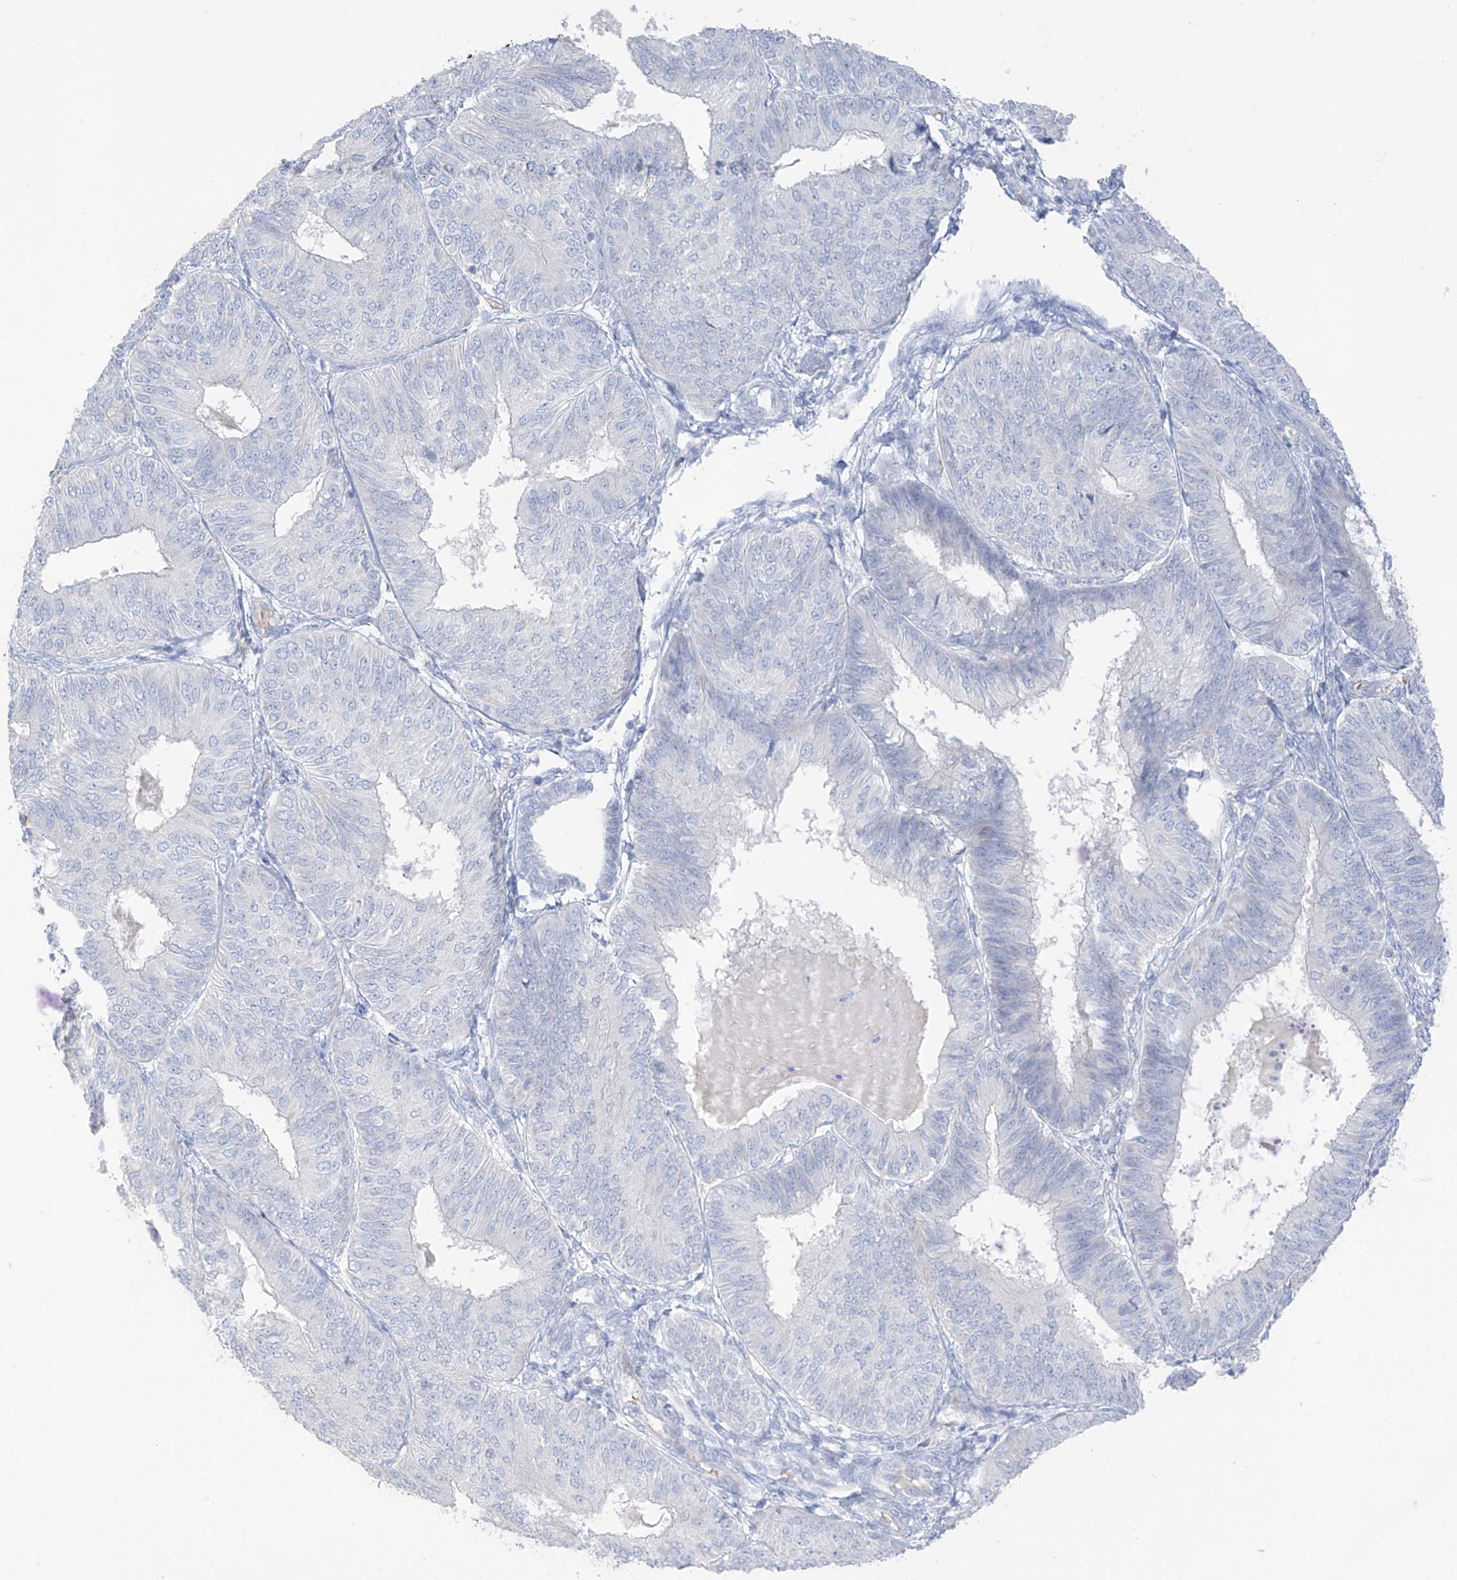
{"staining": {"intensity": "negative", "quantity": "none", "location": "none"}, "tissue": "endometrial cancer", "cell_type": "Tumor cells", "image_type": "cancer", "snomed": [{"axis": "morphology", "description": "Adenocarcinoma, NOS"}, {"axis": "topography", "description": "Endometrium"}], "caption": "There is no significant positivity in tumor cells of adenocarcinoma (endometrial). (DAB IHC visualized using brightfield microscopy, high magnification).", "gene": "ASPRV1", "patient": {"sex": "female", "age": 58}}